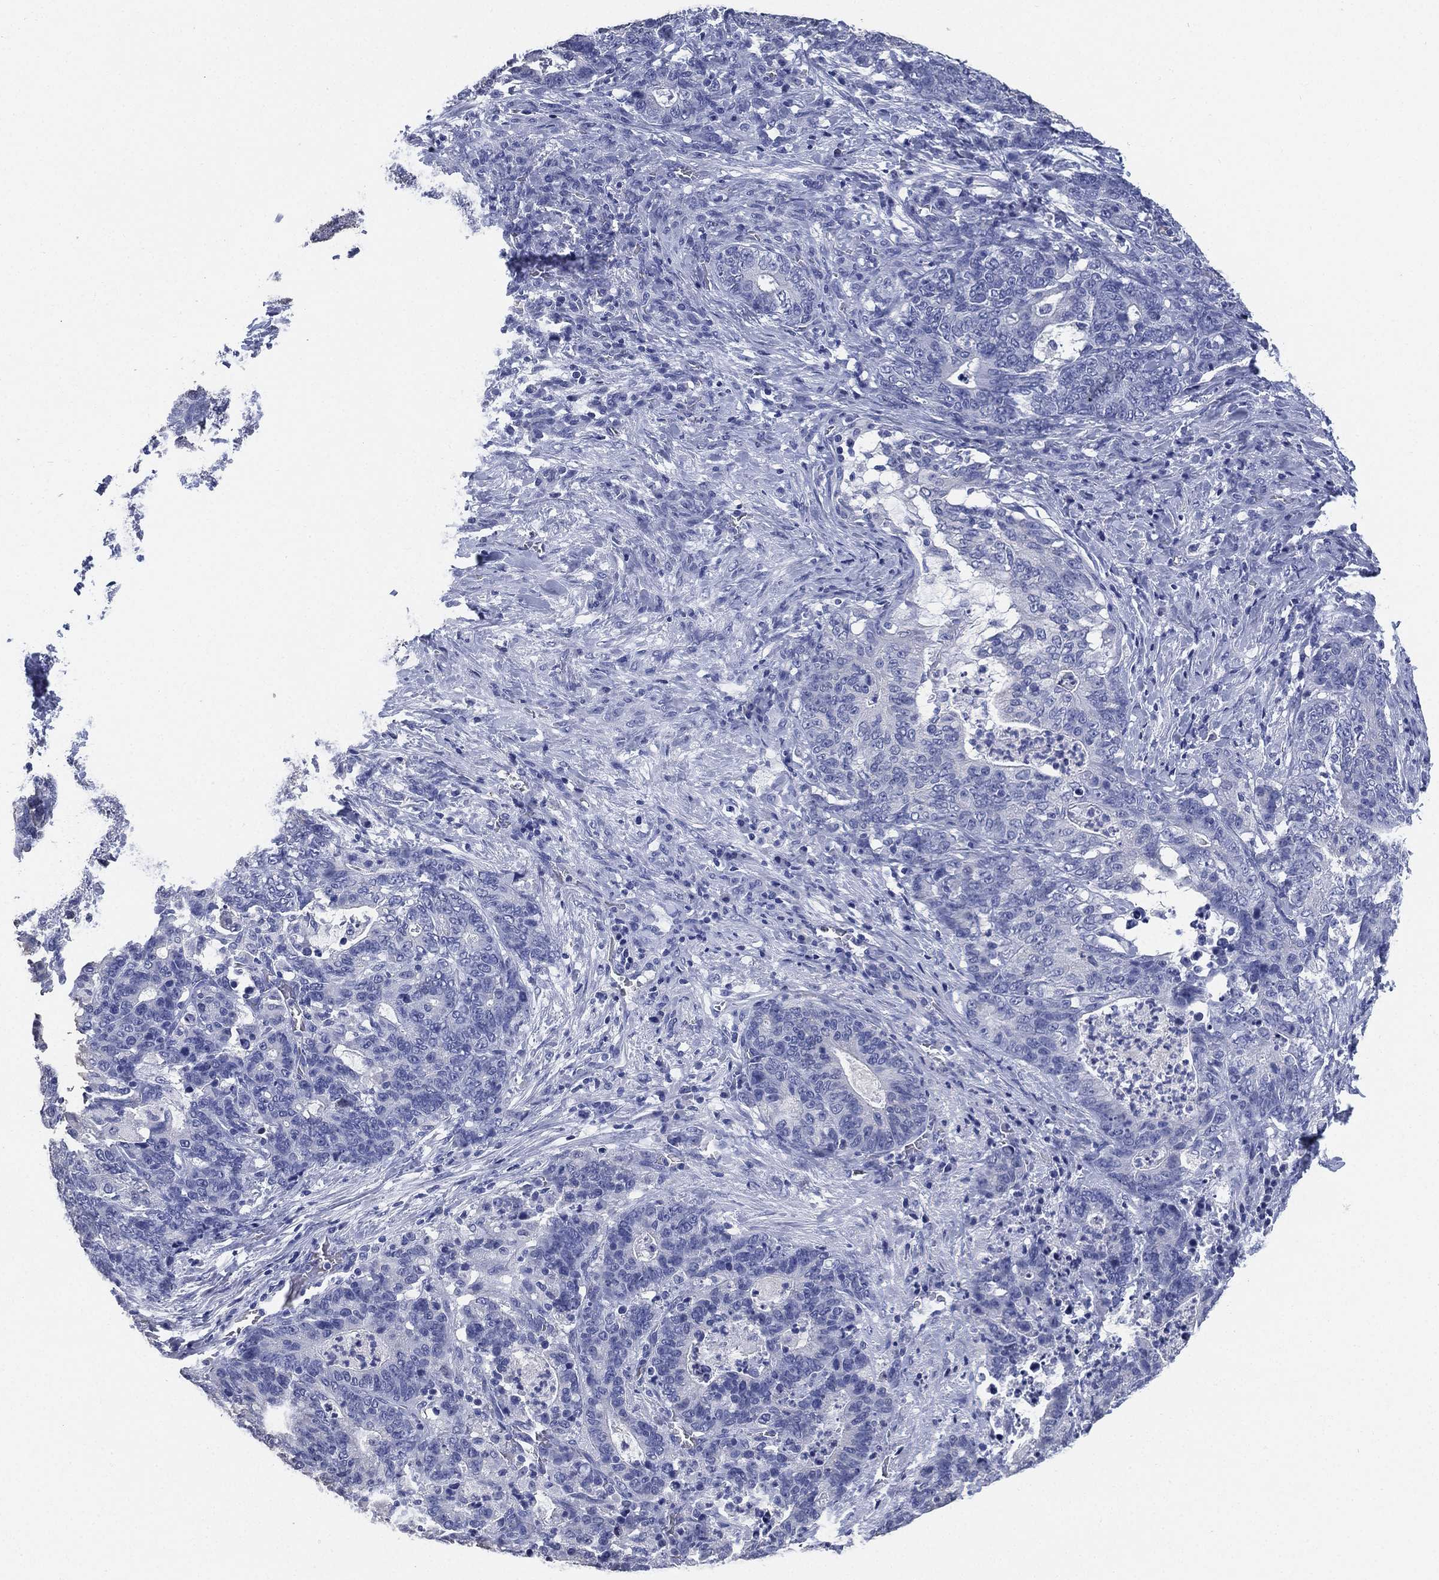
{"staining": {"intensity": "negative", "quantity": "none", "location": "none"}, "tissue": "stomach cancer", "cell_type": "Tumor cells", "image_type": "cancer", "snomed": [{"axis": "morphology", "description": "Normal tissue, NOS"}, {"axis": "morphology", "description": "Adenocarcinoma, NOS"}, {"axis": "topography", "description": "Stomach"}], "caption": "A photomicrograph of stomach cancer (adenocarcinoma) stained for a protein shows no brown staining in tumor cells.", "gene": "IYD", "patient": {"sex": "female", "age": 64}}